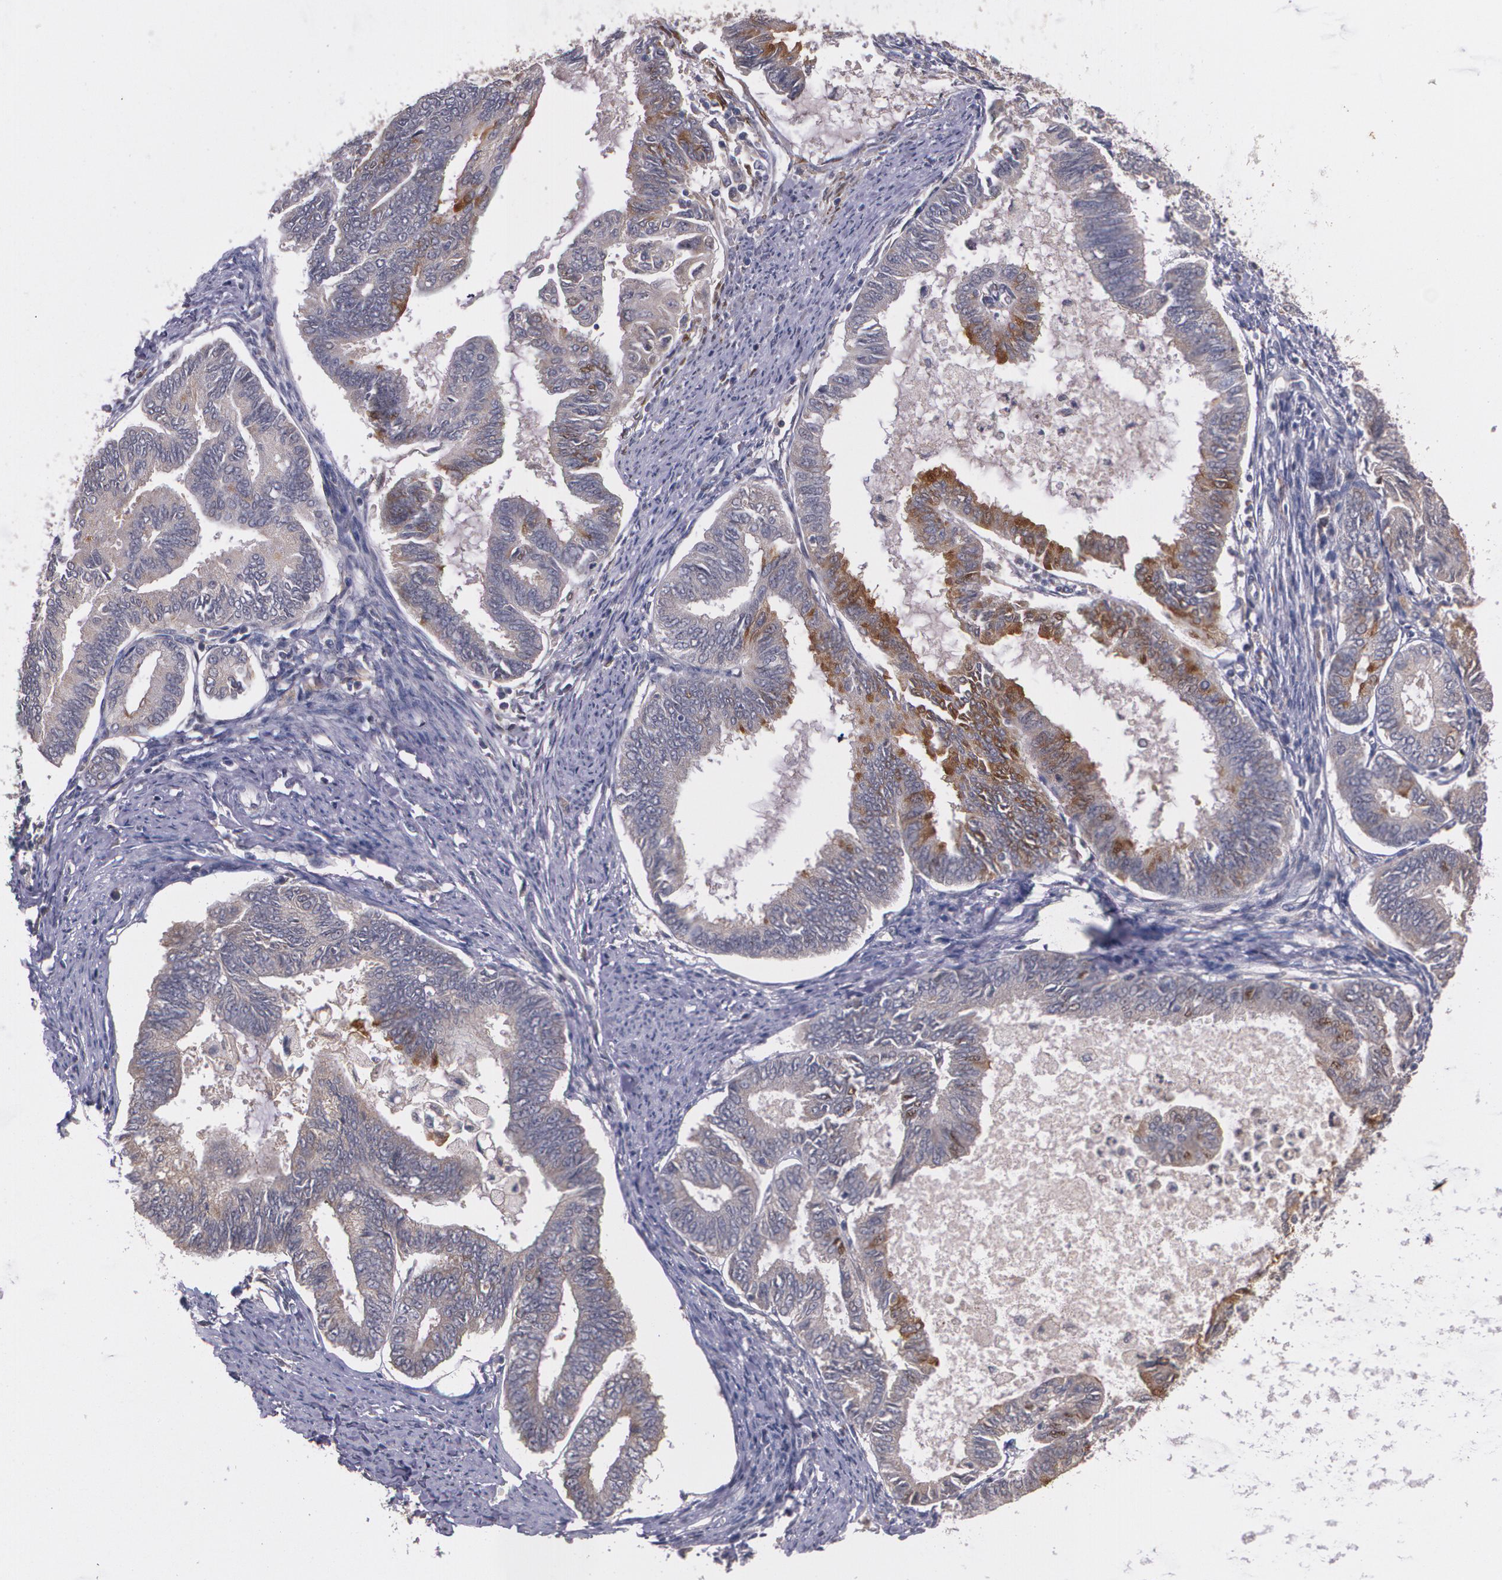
{"staining": {"intensity": "moderate", "quantity": "25%-75%", "location": "cytoplasmic/membranous"}, "tissue": "endometrial cancer", "cell_type": "Tumor cells", "image_type": "cancer", "snomed": [{"axis": "morphology", "description": "Adenocarcinoma, NOS"}, {"axis": "topography", "description": "Endometrium"}], "caption": "Moderate cytoplasmic/membranous staining for a protein is identified in about 25%-75% of tumor cells of endometrial adenocarcinoma using immunohistochemistry.", "gene": "IFNGR2", "patient": {"sex": "female", "age": 86}}